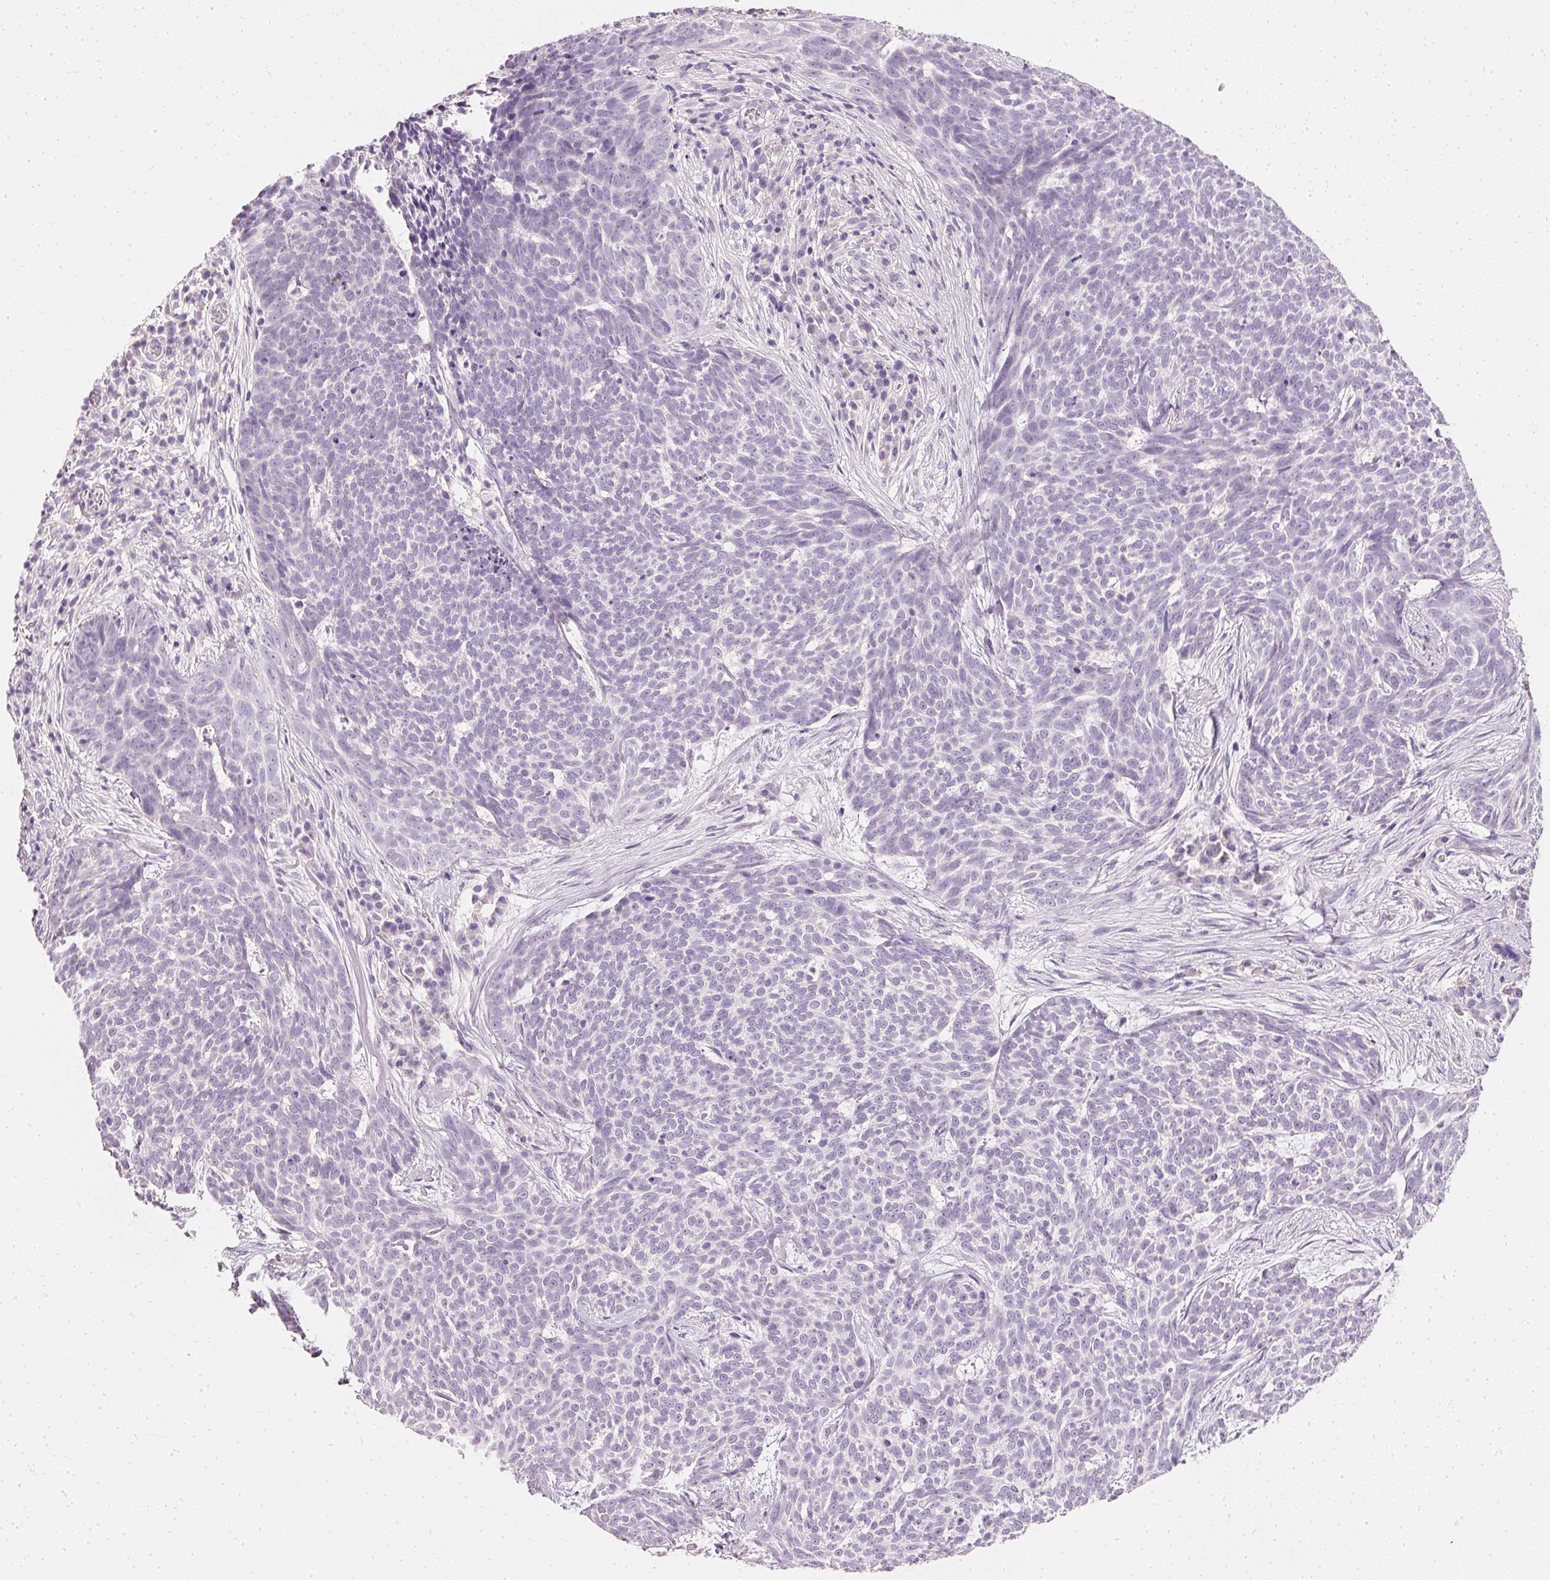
{"staining": {"intensity": "negative", "quantity": "none", "location": "none"}, "tissue": "skin cancer", "cell_type": "Tumor cells", "image_type": "cancer", "snomed": [{"axis": "morphology", "description": "Basal cell carcinoma"}, {"axis": "topography", "description": "Skin"}], "caption": "Skin cancer (basal cell carcinoma) was stained to show a protein in brown. There is no significant staining in tumor cells. The staining is performed using DAB brown chromogen with nuclei counter-stained in using hematoxylin.", "gene": "ELAVL3", "patient": {"sex": "female", "age": 93}}